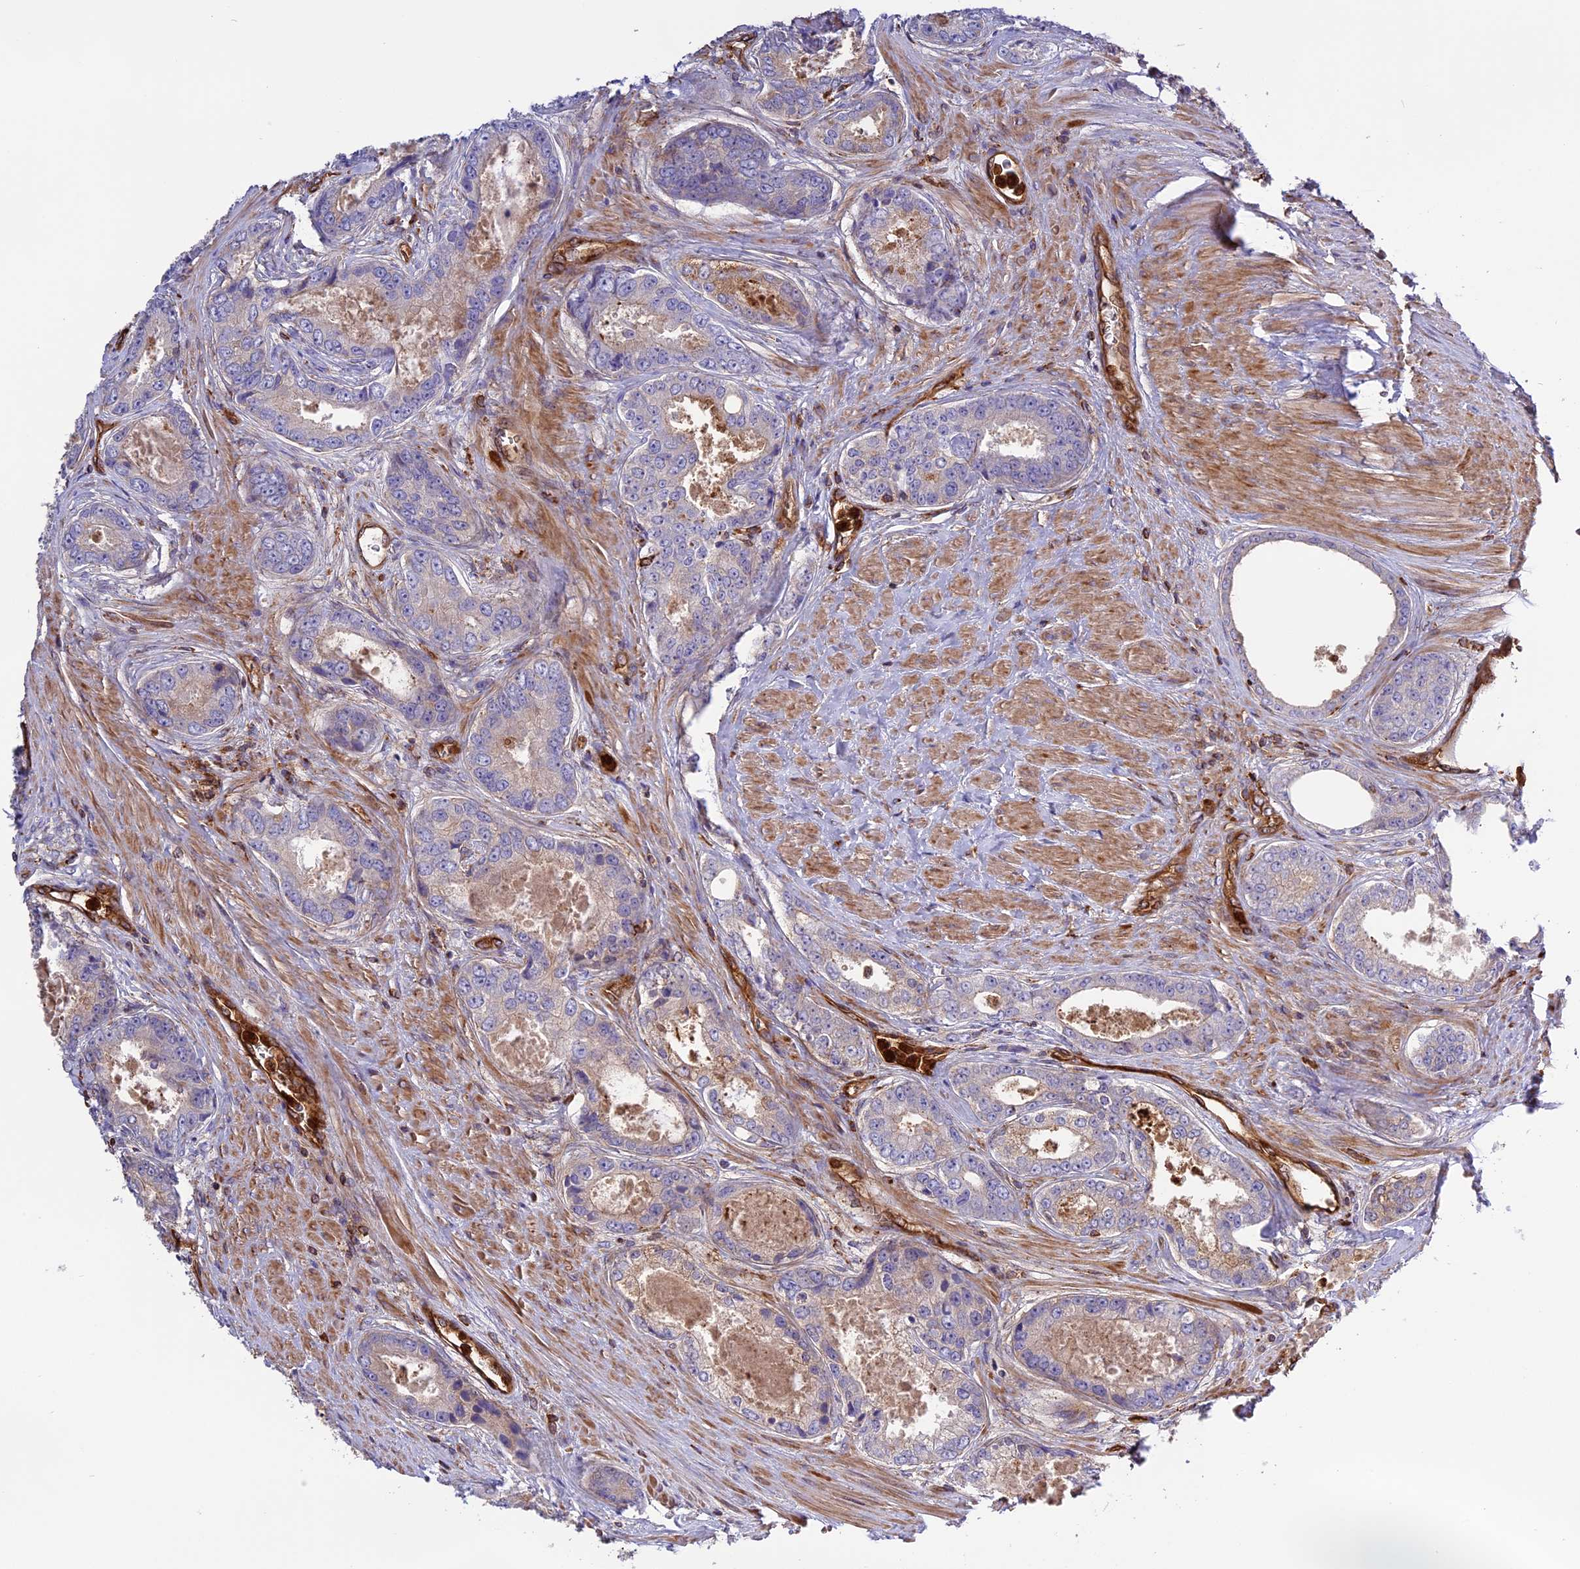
{"staining": {"intensity": "negative", "quantity": "none", "location": "none"}, "tissue": "prostate cancer", "cell_type": "Tumor cells", "image_type": "cancer", "snomed": [{"axis": "morphology", "description": "Adenocarcinoma, Low grade"}, {"axis": "topography", "description": "Prostate"}], "caption": "IHC histopathology image of human prostate cancer (adenocarcinoma (low-grade)) stained for a protein (brown), which displays no expression in tumor cells. (DAB (3,3'-diaminobenzidine) immunohistochemistry with hematoxylin counter stain).", "gene": "CD99L2", "patient": {"sex": "male", "age": 68}}